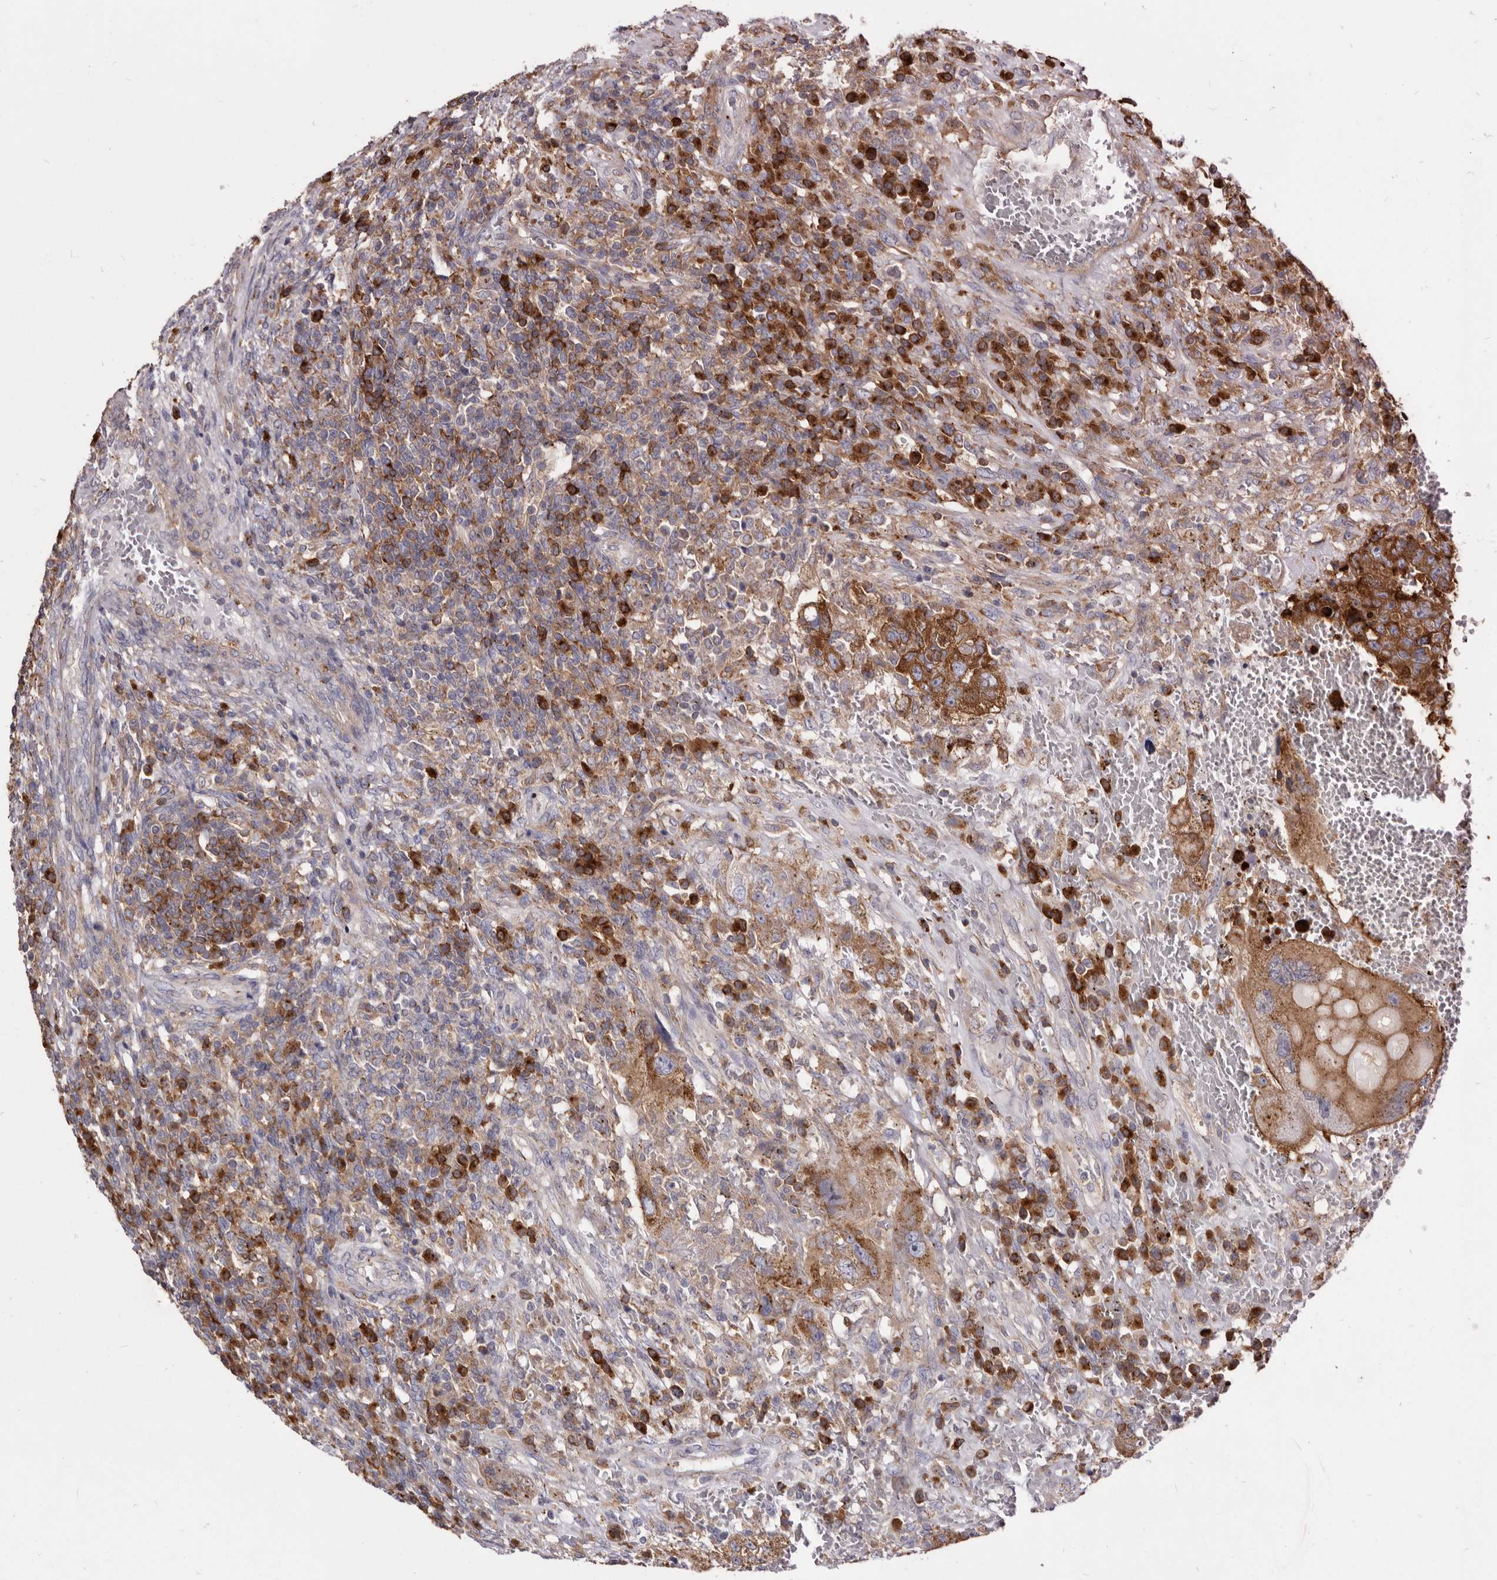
{"staining": {"intensity": "strong", "quantity": ">75%", "location": "cytoplasmic/membranous"}, "tissue": "testis cancer", "cell_type": "Tumor cells", "image_type": "cancer", "snomed": [{"axis": "morphology", "description": "Carcinoma, Embryonal, NOS"}, {"axis": "topography", "description": "Testis"}], "caption": "Immunohistochemical staining of testis cancer (embryonal carcinoma) reveals high levels of strong cytoplasmic/membranous protein expression in approximately >75% of tumor cells.", "gene": "TPD52", "patient": {"sex": "male", "age": 26}}